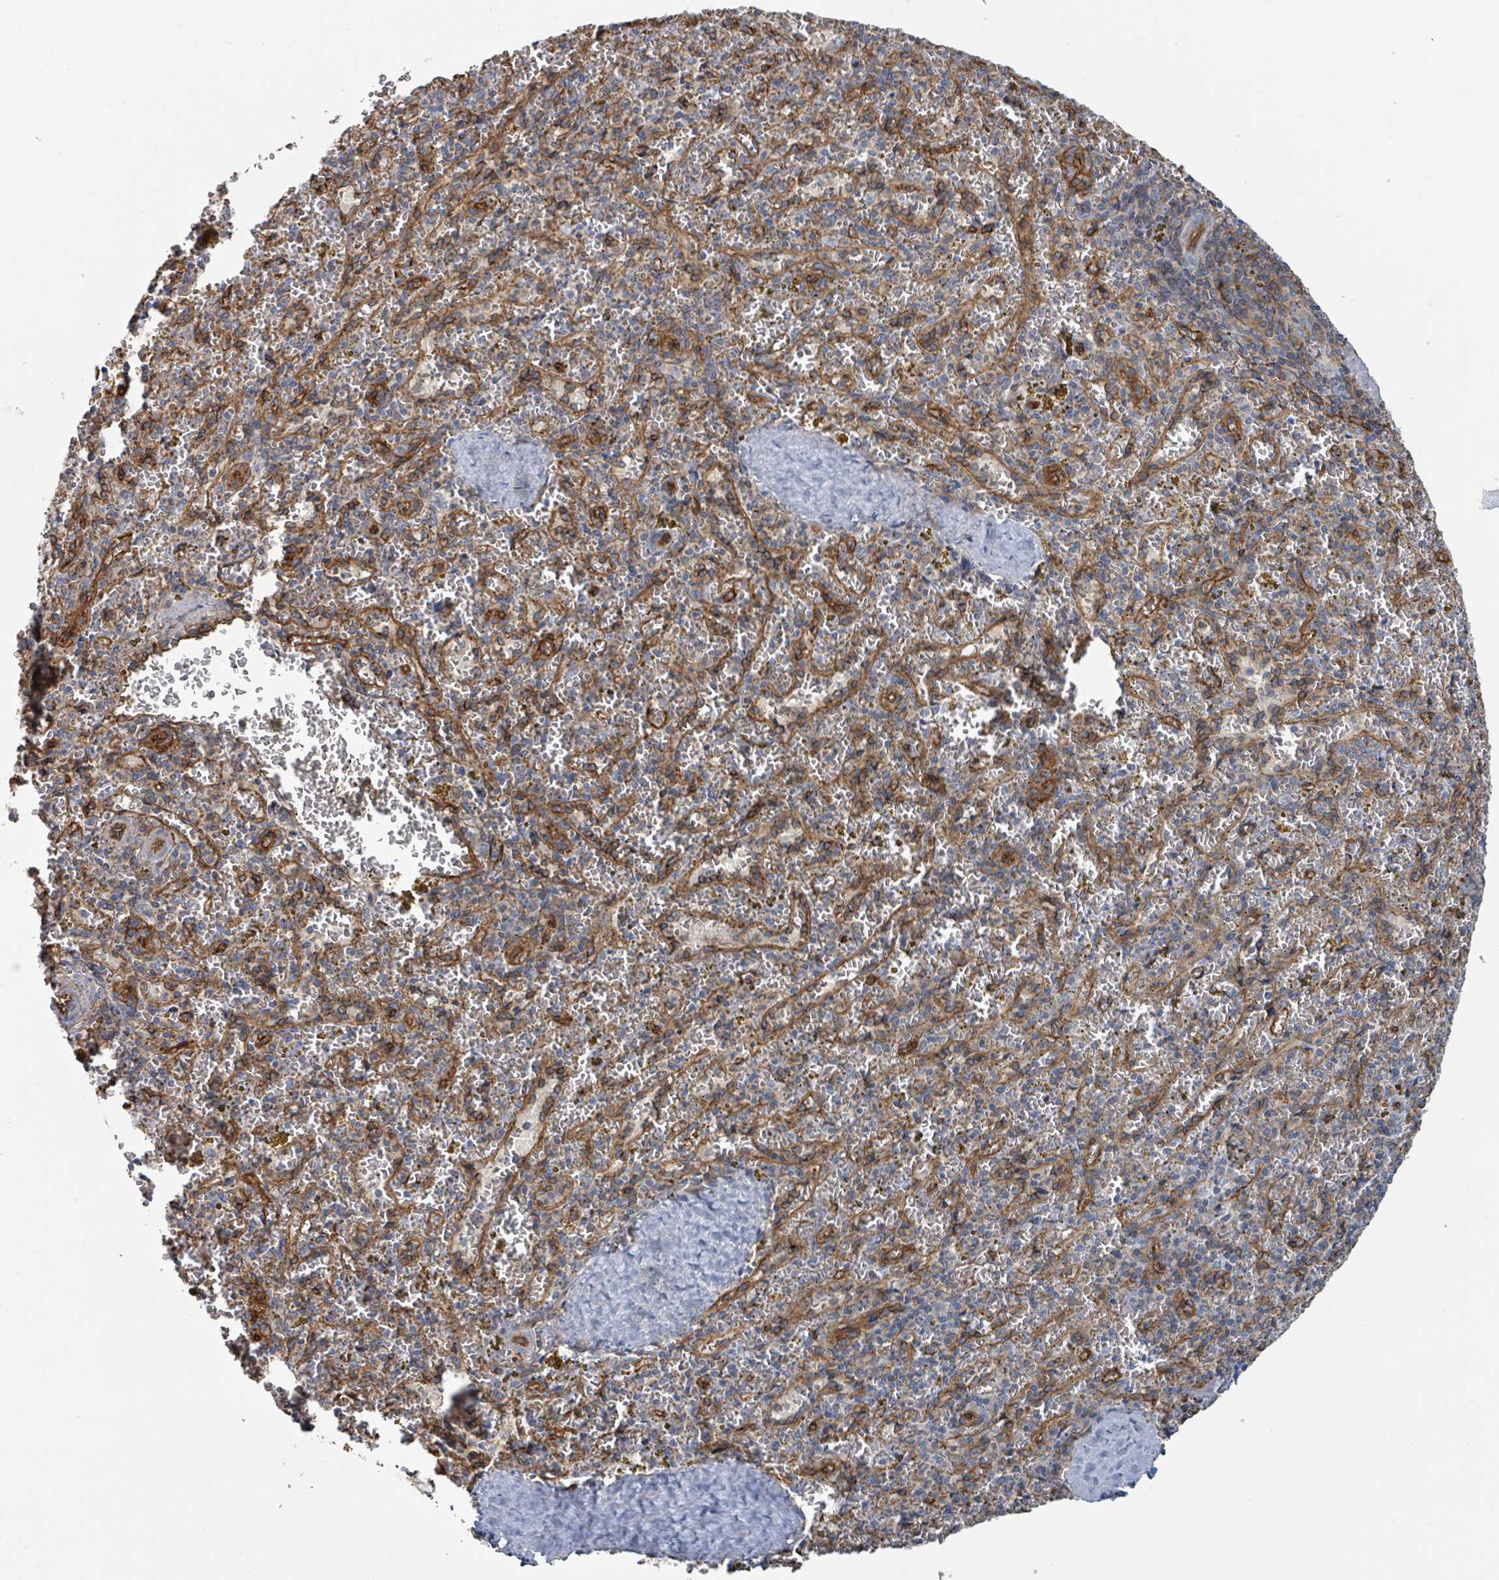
{"staining": {"intensity": "weak", "quantity": "<25%", "location": "cytoplasmic/membranous"}, "tissue": "spleen", "cell_type": "Cells in red pulp", "image_type": "normal", "snomed": [{"axis": "morphology", "description": "Normal tissue, NOS"}, {"axis": "topography", "description": "Spleen"}], "caption": "Protein analysis of normal spleen demonstrates no significant positivity in cells in red pulp. The staining was performed using DAB to visualize the protein expression in brown, while the nuclei were stained in blue with hematoxylin (Magnification: 20x).", "gene": "LDOC1", "patient": {"sex": "male", "age": 57}}